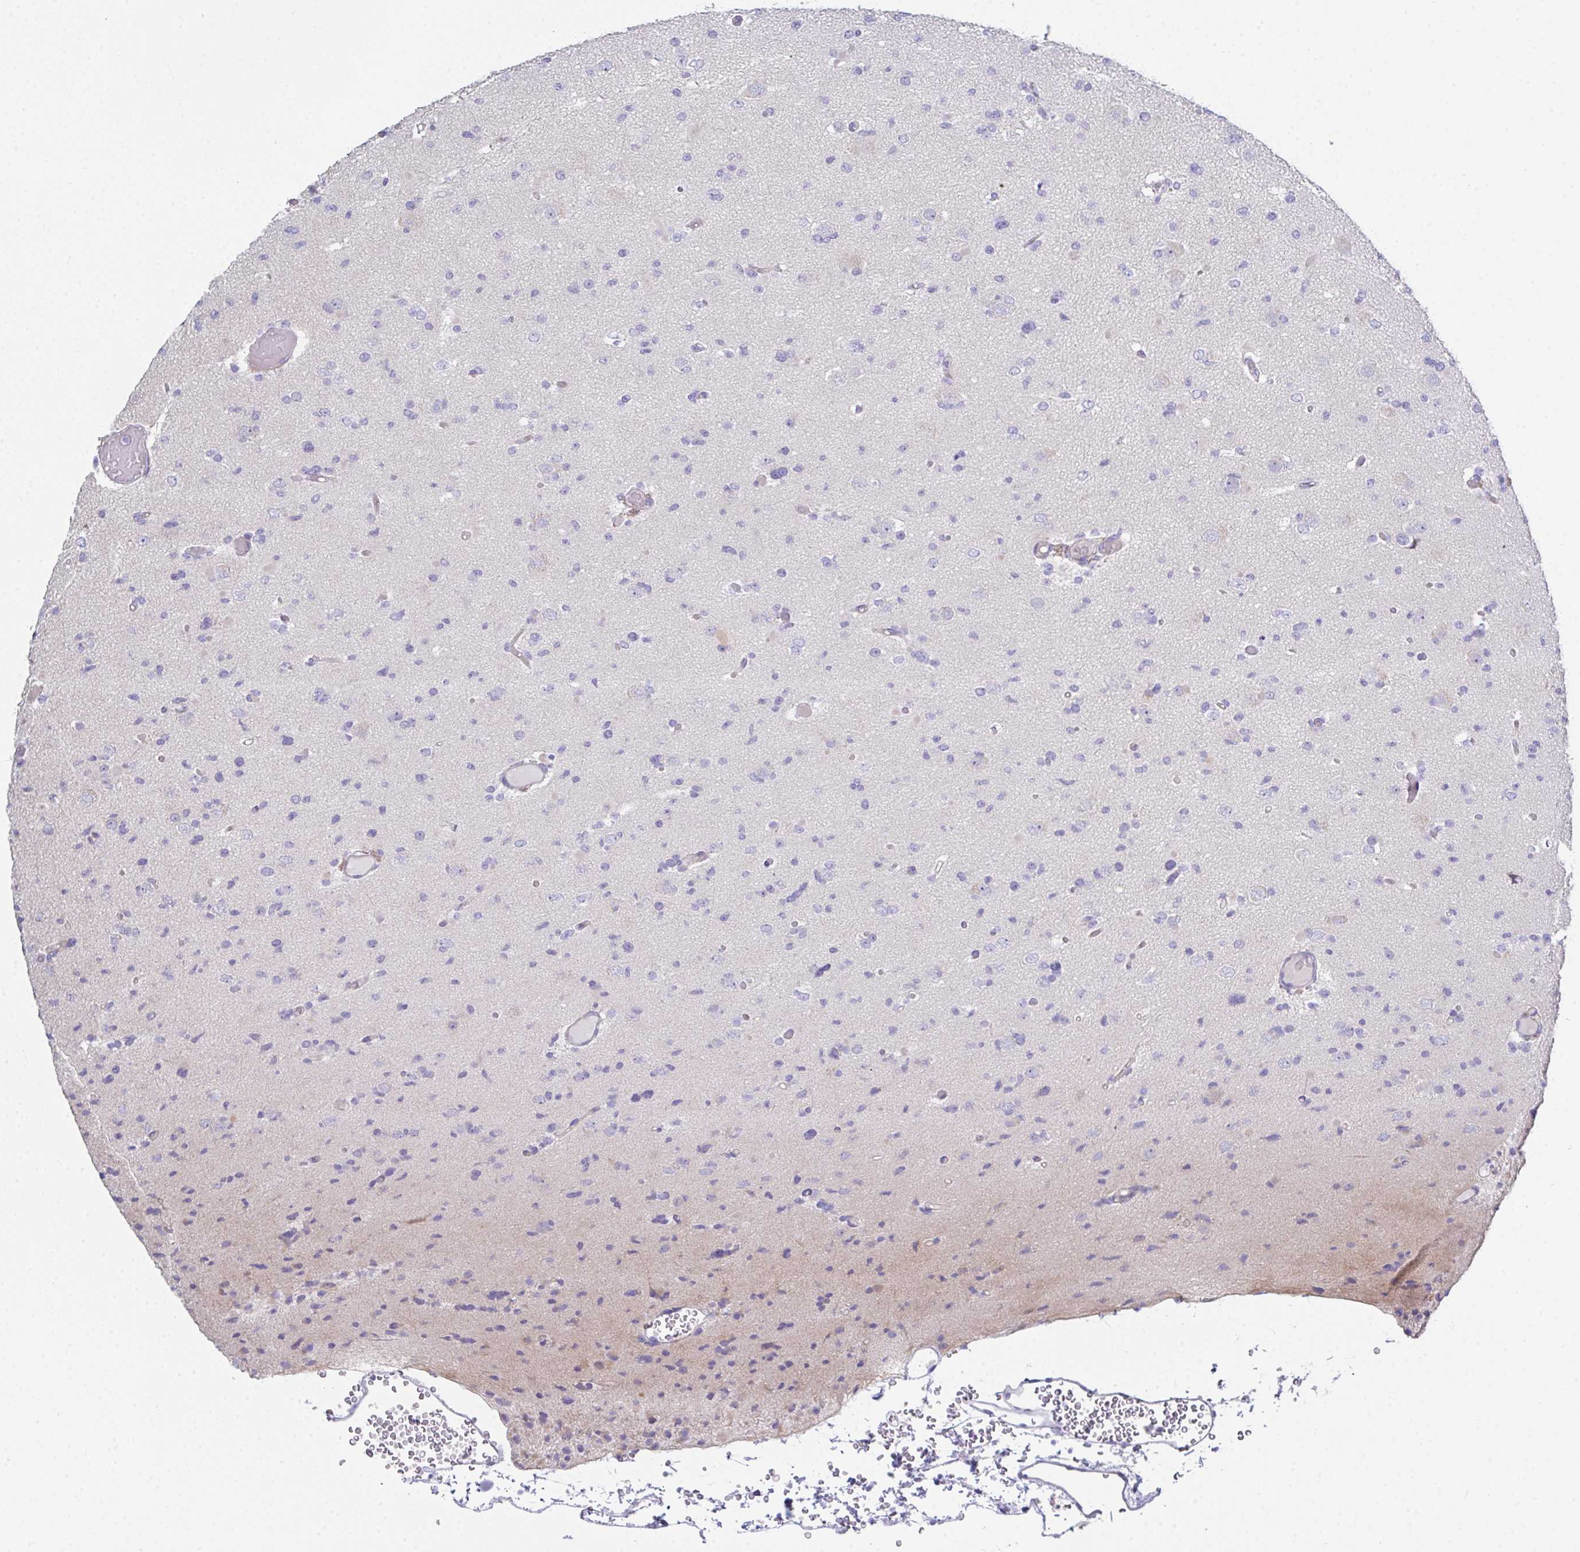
{"staining": {"intensity": "negative", "quantity": "none", "location": "none"}, "tissue": "glioma", "cell_type": "Tumor cells", "image_type": "cancer", "snomed": [{"axis": "morphology", "description": "Glioma, malignant, Low grade"}, {"axis": "topography", "description": "Brain"}], "caption": "Immunohistochemistry of glioma shows no staining in tumor cells. Brightfield microscopy of immunohistochemistry (IHC) stained with DAB (brown) and hematoxylin (blue), captured at high magnification.", "gene": "FBXO47", "patient": {"sex": "female", "age": 22}}